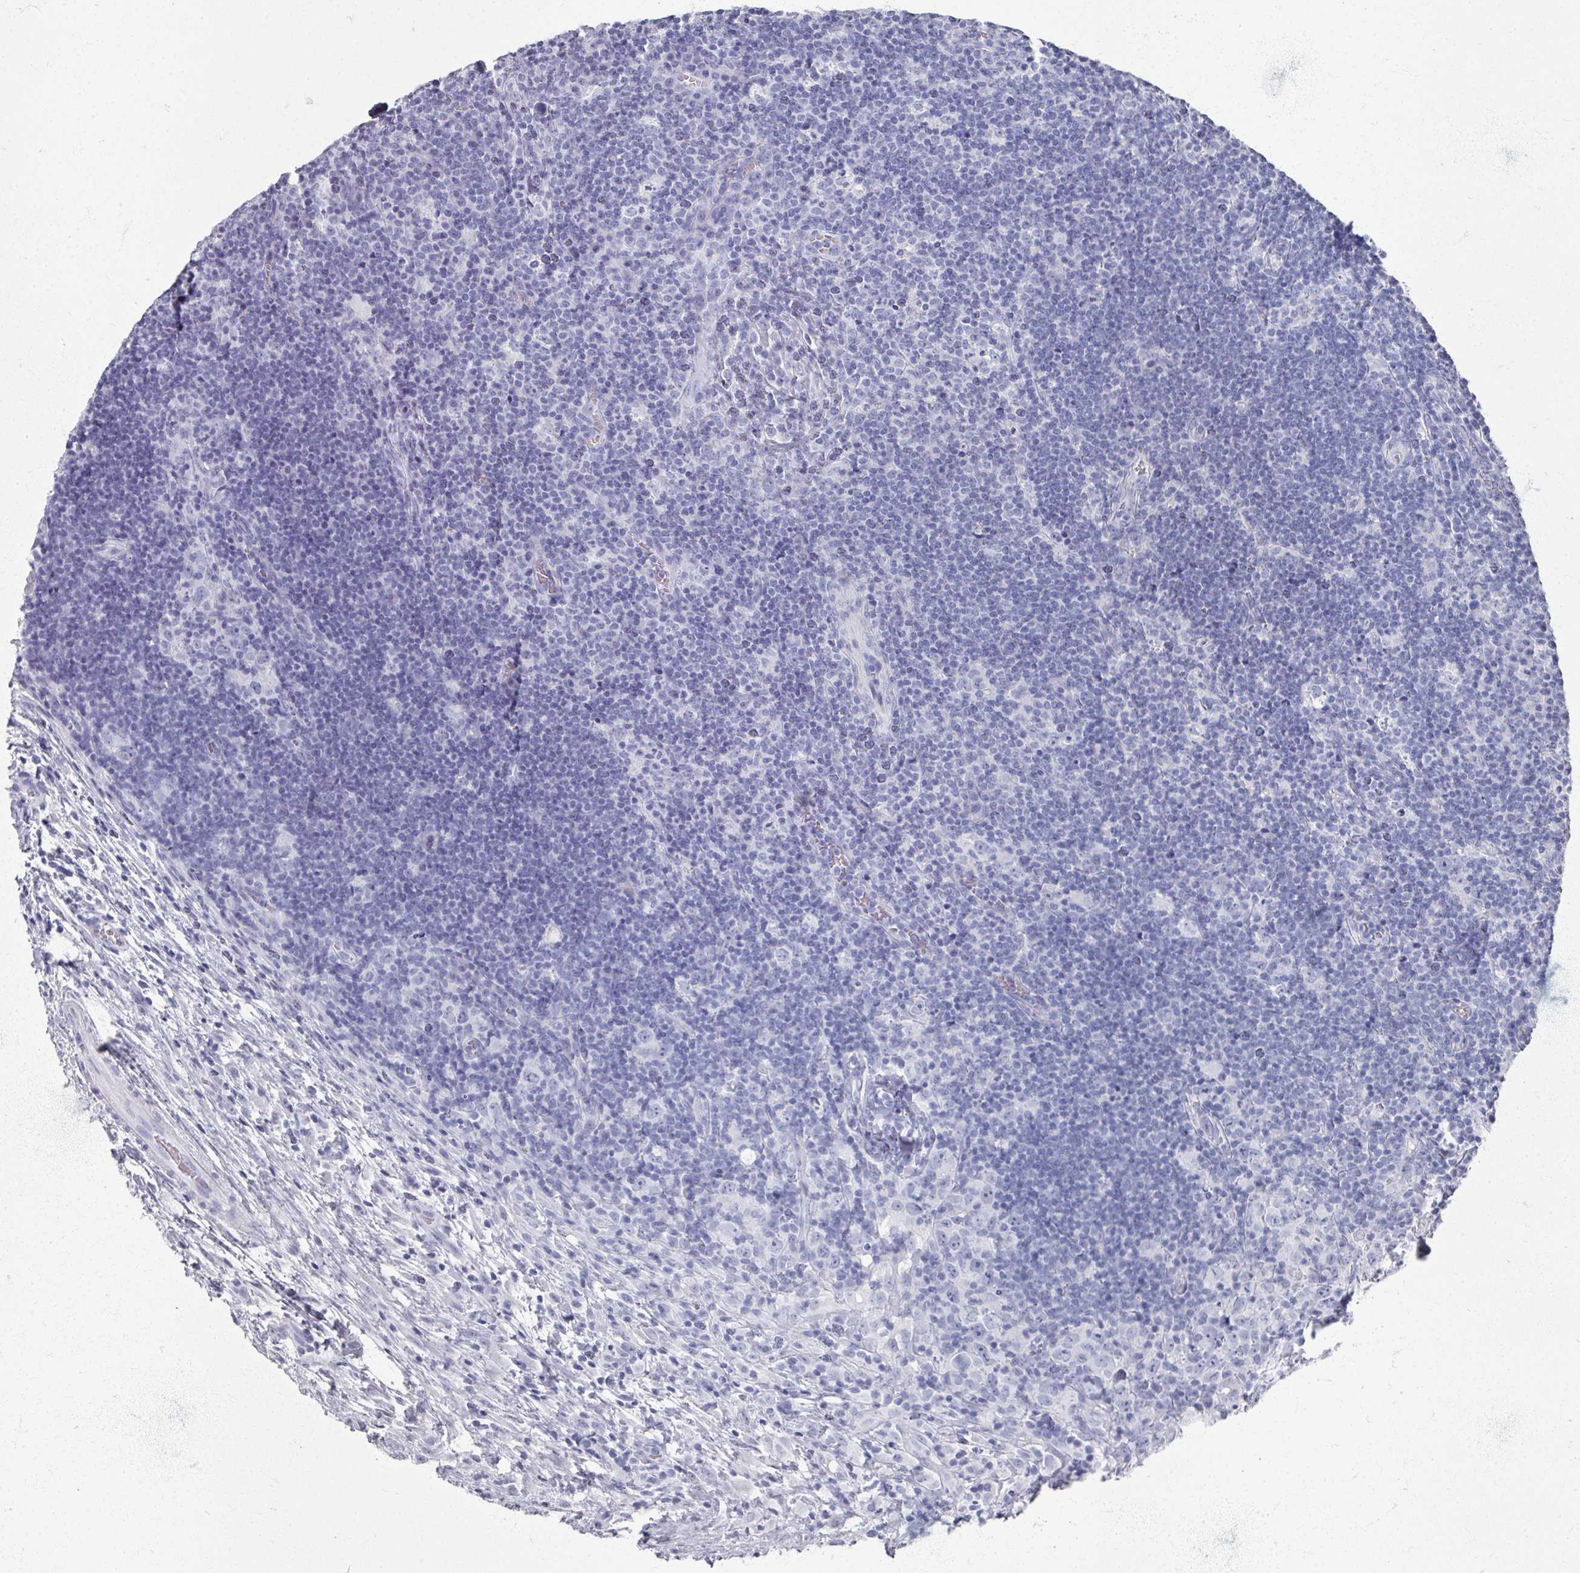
{"staining": {"intensity": "negative", "quantity": "none", "location": "none"}, "tissue": "lymphoma", "cell_type": "Tumor cells", "image_type": "cancer", "snomed": [{"axis": "morphology", "description": "Hodgkin's disease, NOS"}, {"axis": "topography", "description": "Lymph node"}], "caption": "An immunohistochemistry (IHC) histopathology image of lymphoma is shown. There is no staining in tumor cells of lymphoma. The staining is performed using DAB (3,3'-diaminobenzidine) brown chromogen with nuclei counter-stained in using hematoxylin.", "gene": "PSKH1", "patient": {"sex": "female", "age": 18}}